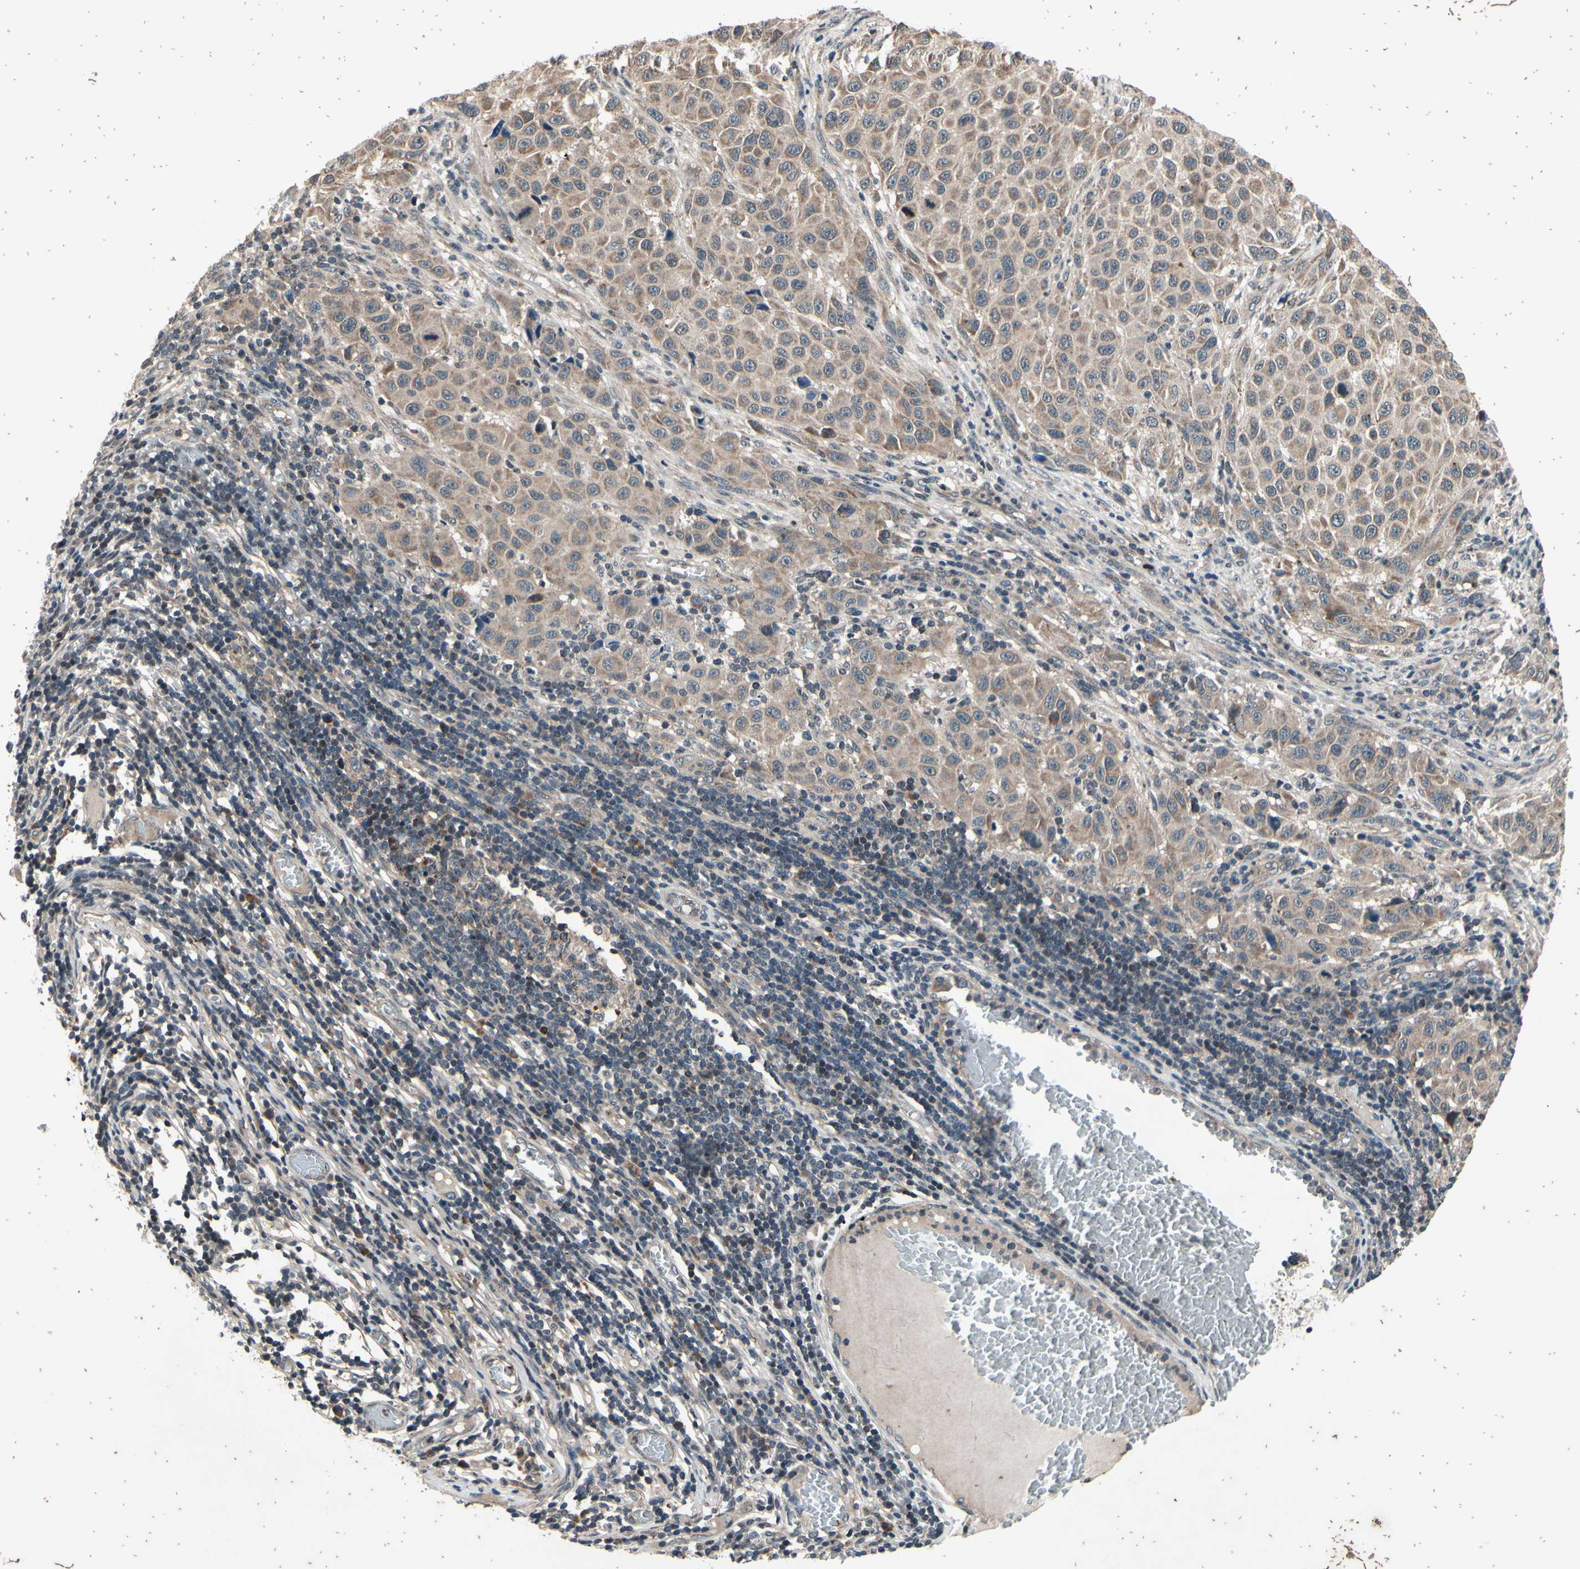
{"staining": {"intensity": "moderate", "quantity": ">75%", "location": "cytoplasmic/membranous"}, "tissue": "melanoma", "cell_type": "Tumor cells", "image_type": "cancer", "snomed": [{"axis": "morphology", "description": "Malignant melanoma, Metastatic site"}, {"axis": "topography", "description": "Lymph node"}], "caption": "Melanoma stained for a protein exhibits moderate cytoplasmic/membranous positivity in tumor cells.", "gene": "MBTPS2", "patient": {"sex": "male", "age": 61}}